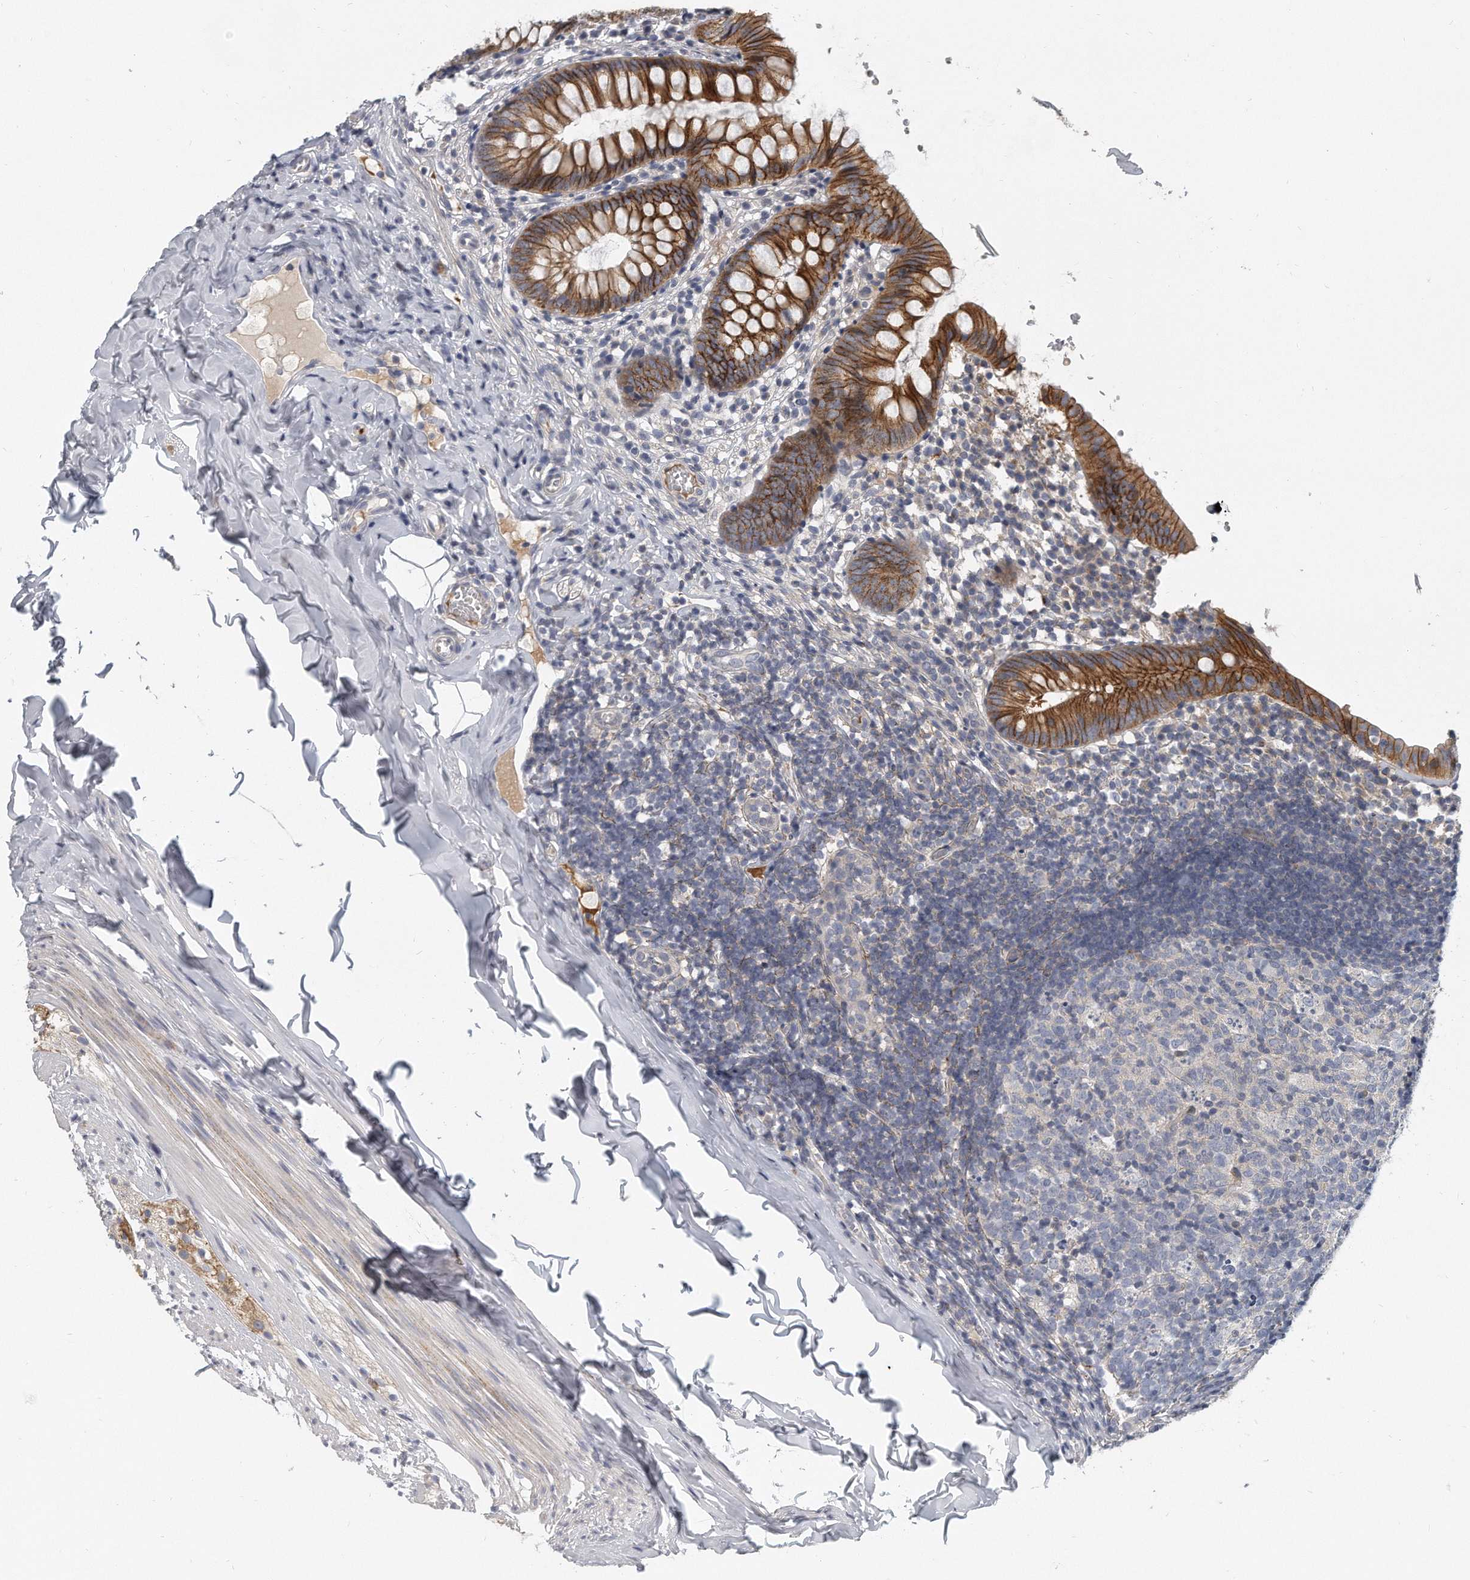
{"staining": {"intensity": "strong", "quantity": ">75%", "location": "cytoplasmic/membranous"}, "tissue": "appendix", "cell_type": "Glandular cells", "image_type": "normal", "snomed": [{"axis": "morphology", "description": "Normal tissue, NOS"}, {"axis": "topography", "description": "Appendix"}], "caption": "Immunohistochemical staining of normal human appendix shows >75% levels of strong cytoplasmic/membranous protein positivity in approximately >75% of glandular cells.", "gene": "PLEKHA6", "patient": {"sex": "male", "age": 8}}